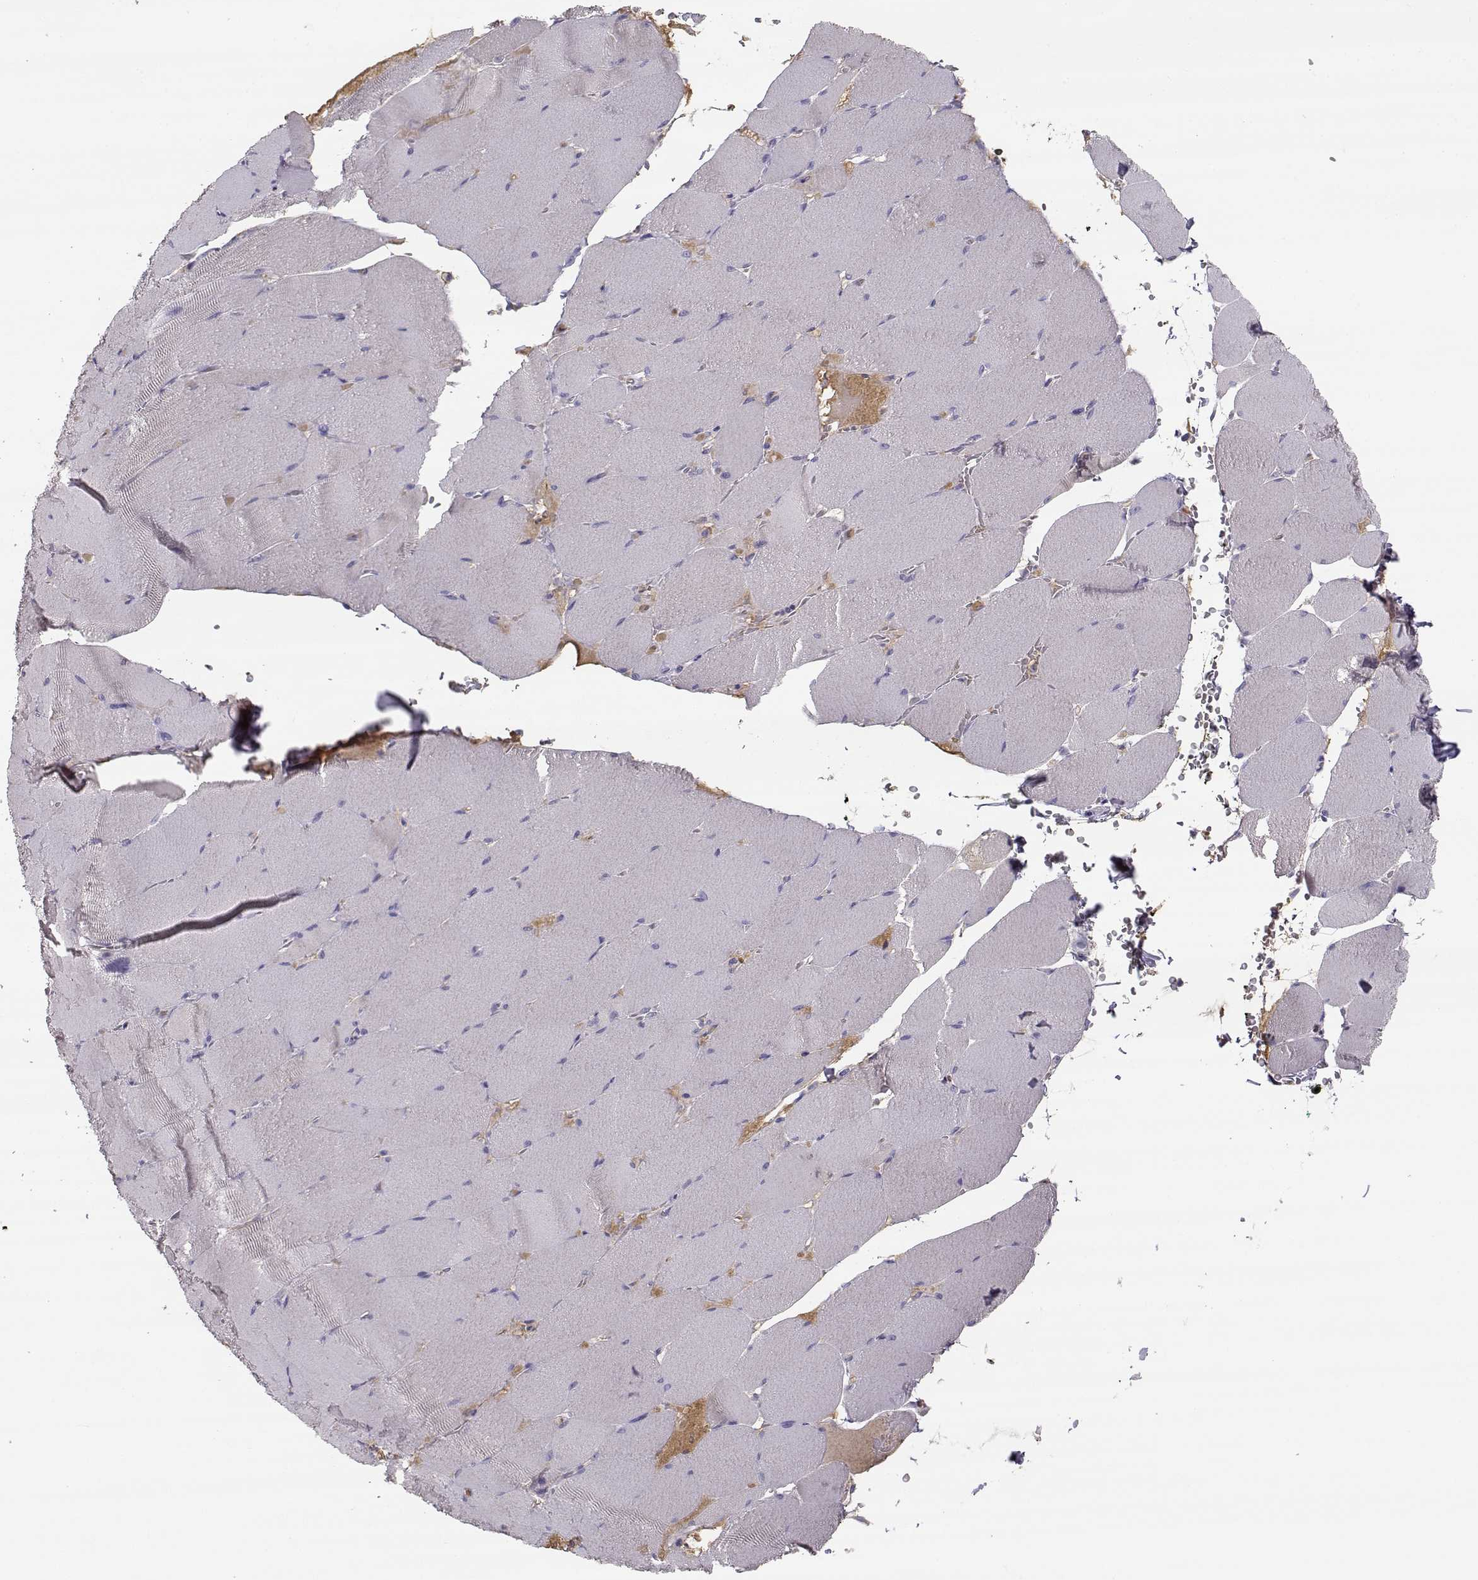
{"staining": {"intensity": "negative", "quantity": "none", "location": "none"}, "tissue": "skeletal muscle", "cell_type": "Myocytes", "image_type": "normal", "snomed": [{"axis": "morphology", "description": "Normal tissue, NOS"}, {"axis": "topography", "description": "Skeletal muscle"}], "caption": "Image shows no significant protein positivity in myocytes of benign skeletal muscle. (Stains: DAB immunohistochemistry with hematoxylin counter stain, Microscopy: brightfield microscopy at high magnification).", "gene": "SLCO6A1", "patient": {"sex": "male", "age": 56}}